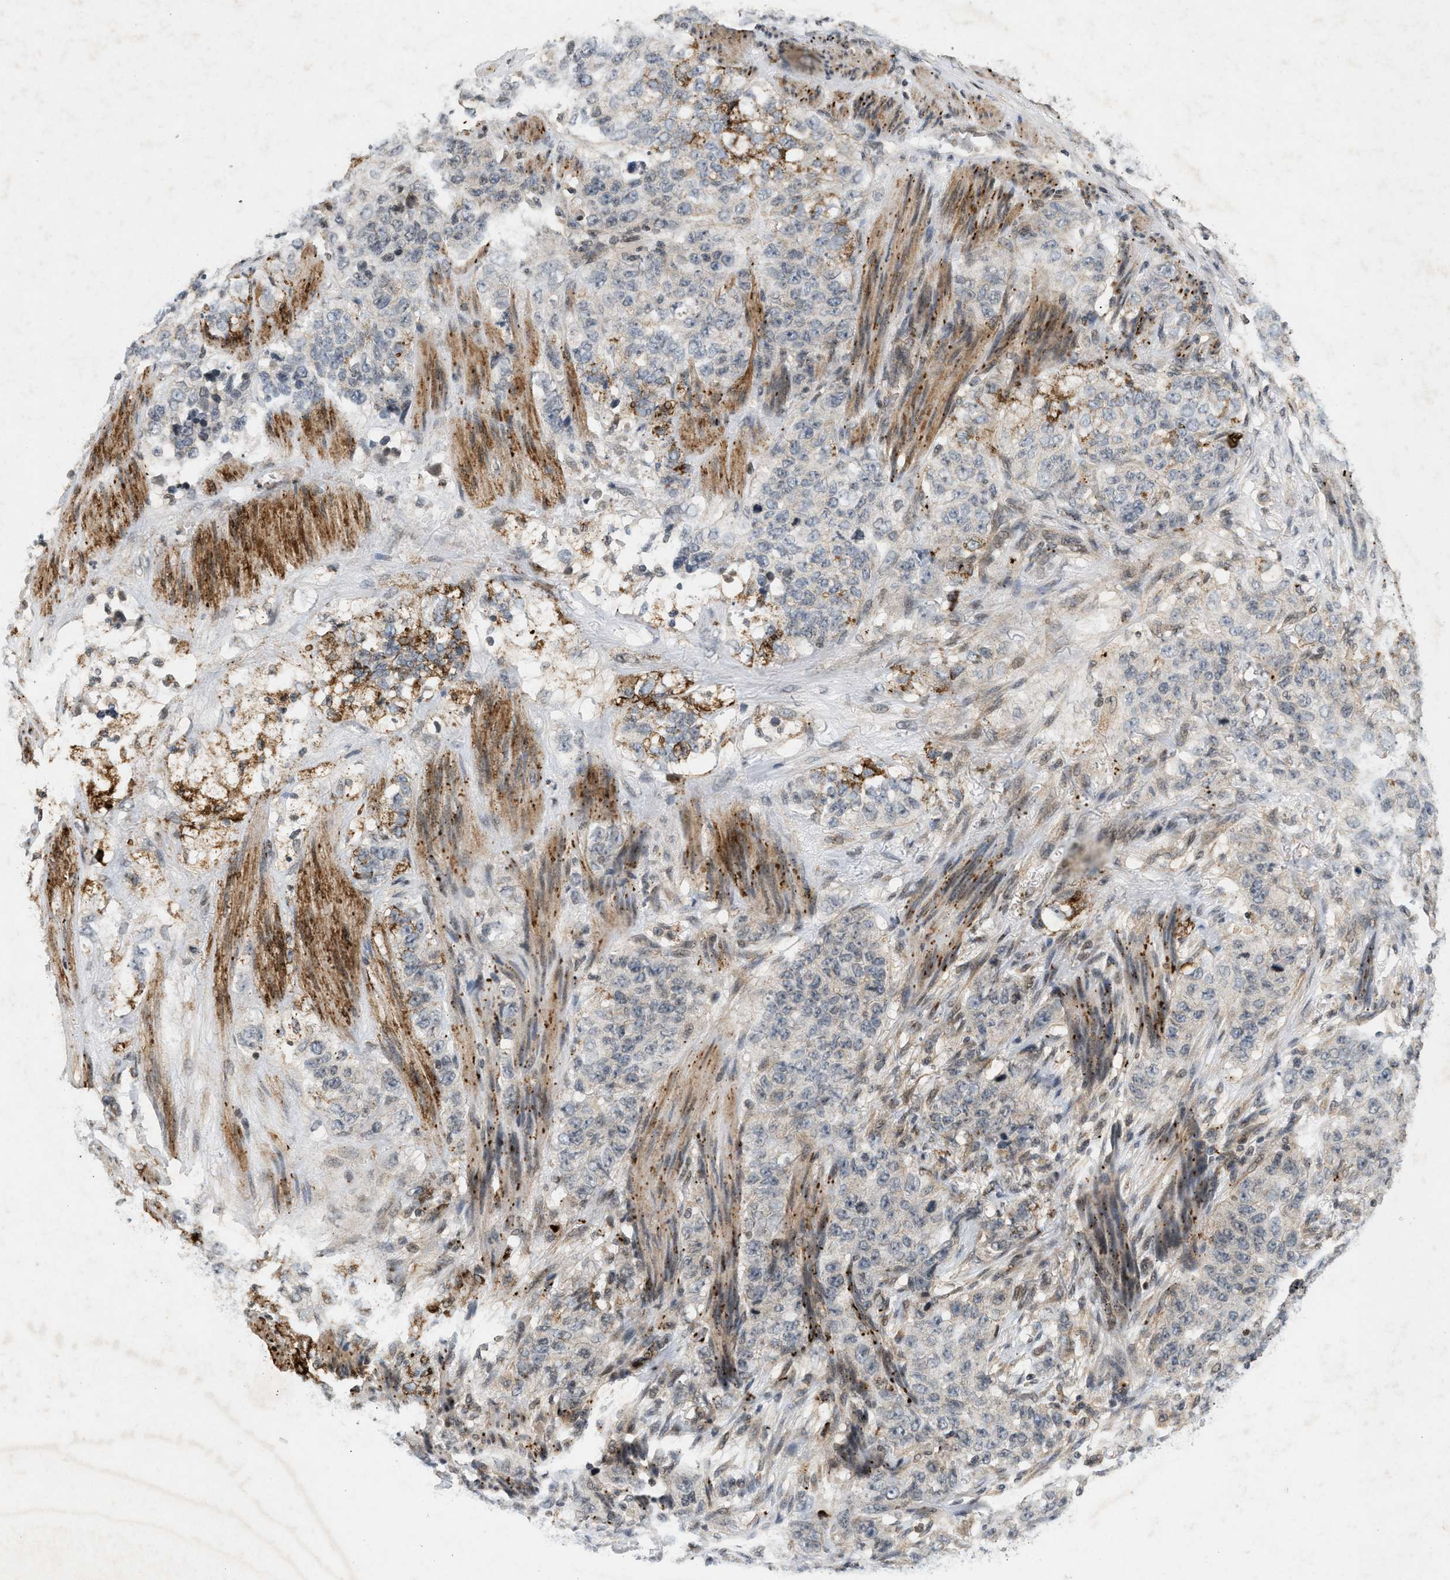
{"staining": {"intensity": "negative", "quantity": "none", "location": "none"}, "tissue": "stomach cancer", "cell_type": "Tumor cells", "image_type": "cancer", "snomed": [{"axis": "morphology", "description": "Adenocarcinoma, NOS"}, {"axis": "topography", "description": "Stomach"}], "caption": "Stomach adenocarcinoma was stained to show a protein in brown. There is no significant positivity in tumor cells. The staining was performed using DAB (3,3'-diaminobenzidine) to visualize the protein expression in brown, while the nuclei were stained in blue with hematoxylin (Magnification: 20x).", "gene": "ZPR1", "patient": {"sex": "male", "age": 48}}